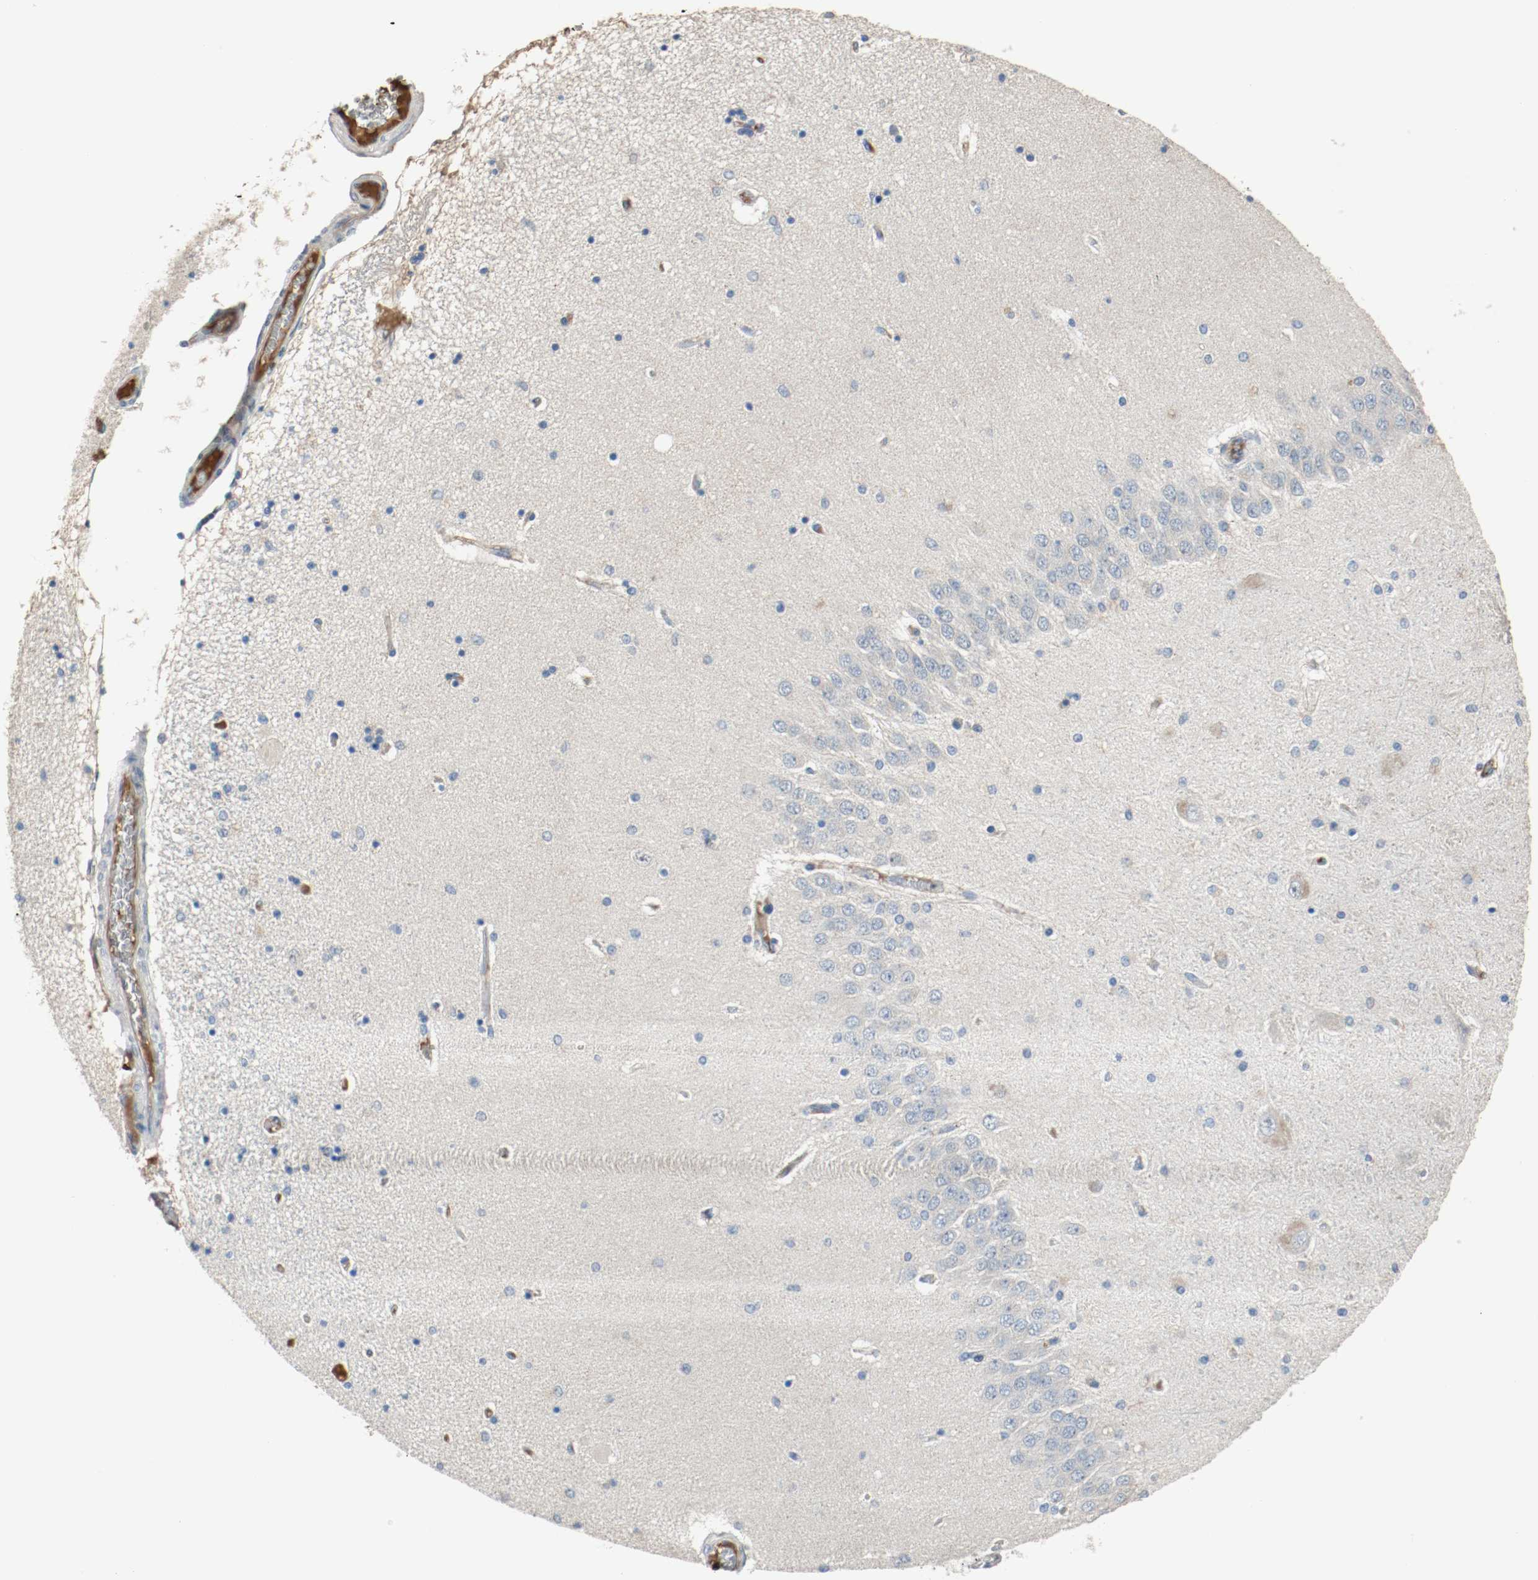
{"staining": {"intensity": "negative", "quantity": "none", "location": "none"}, "tissue": "hippocampus", "cell_type": "Glial cells", "image_type": "normal", "snomed": [{"axis": "morphology", "description": "Normal tissue, NOS"}, {"axis": "topography", "description": "Hippocampus"}], "caption": "DAB immunohistochemical staining of unremarkable hippocampus shows no significant expression in glial cells.", "gene": "BLK", "patient": {"sex": "female", "age": 54}}